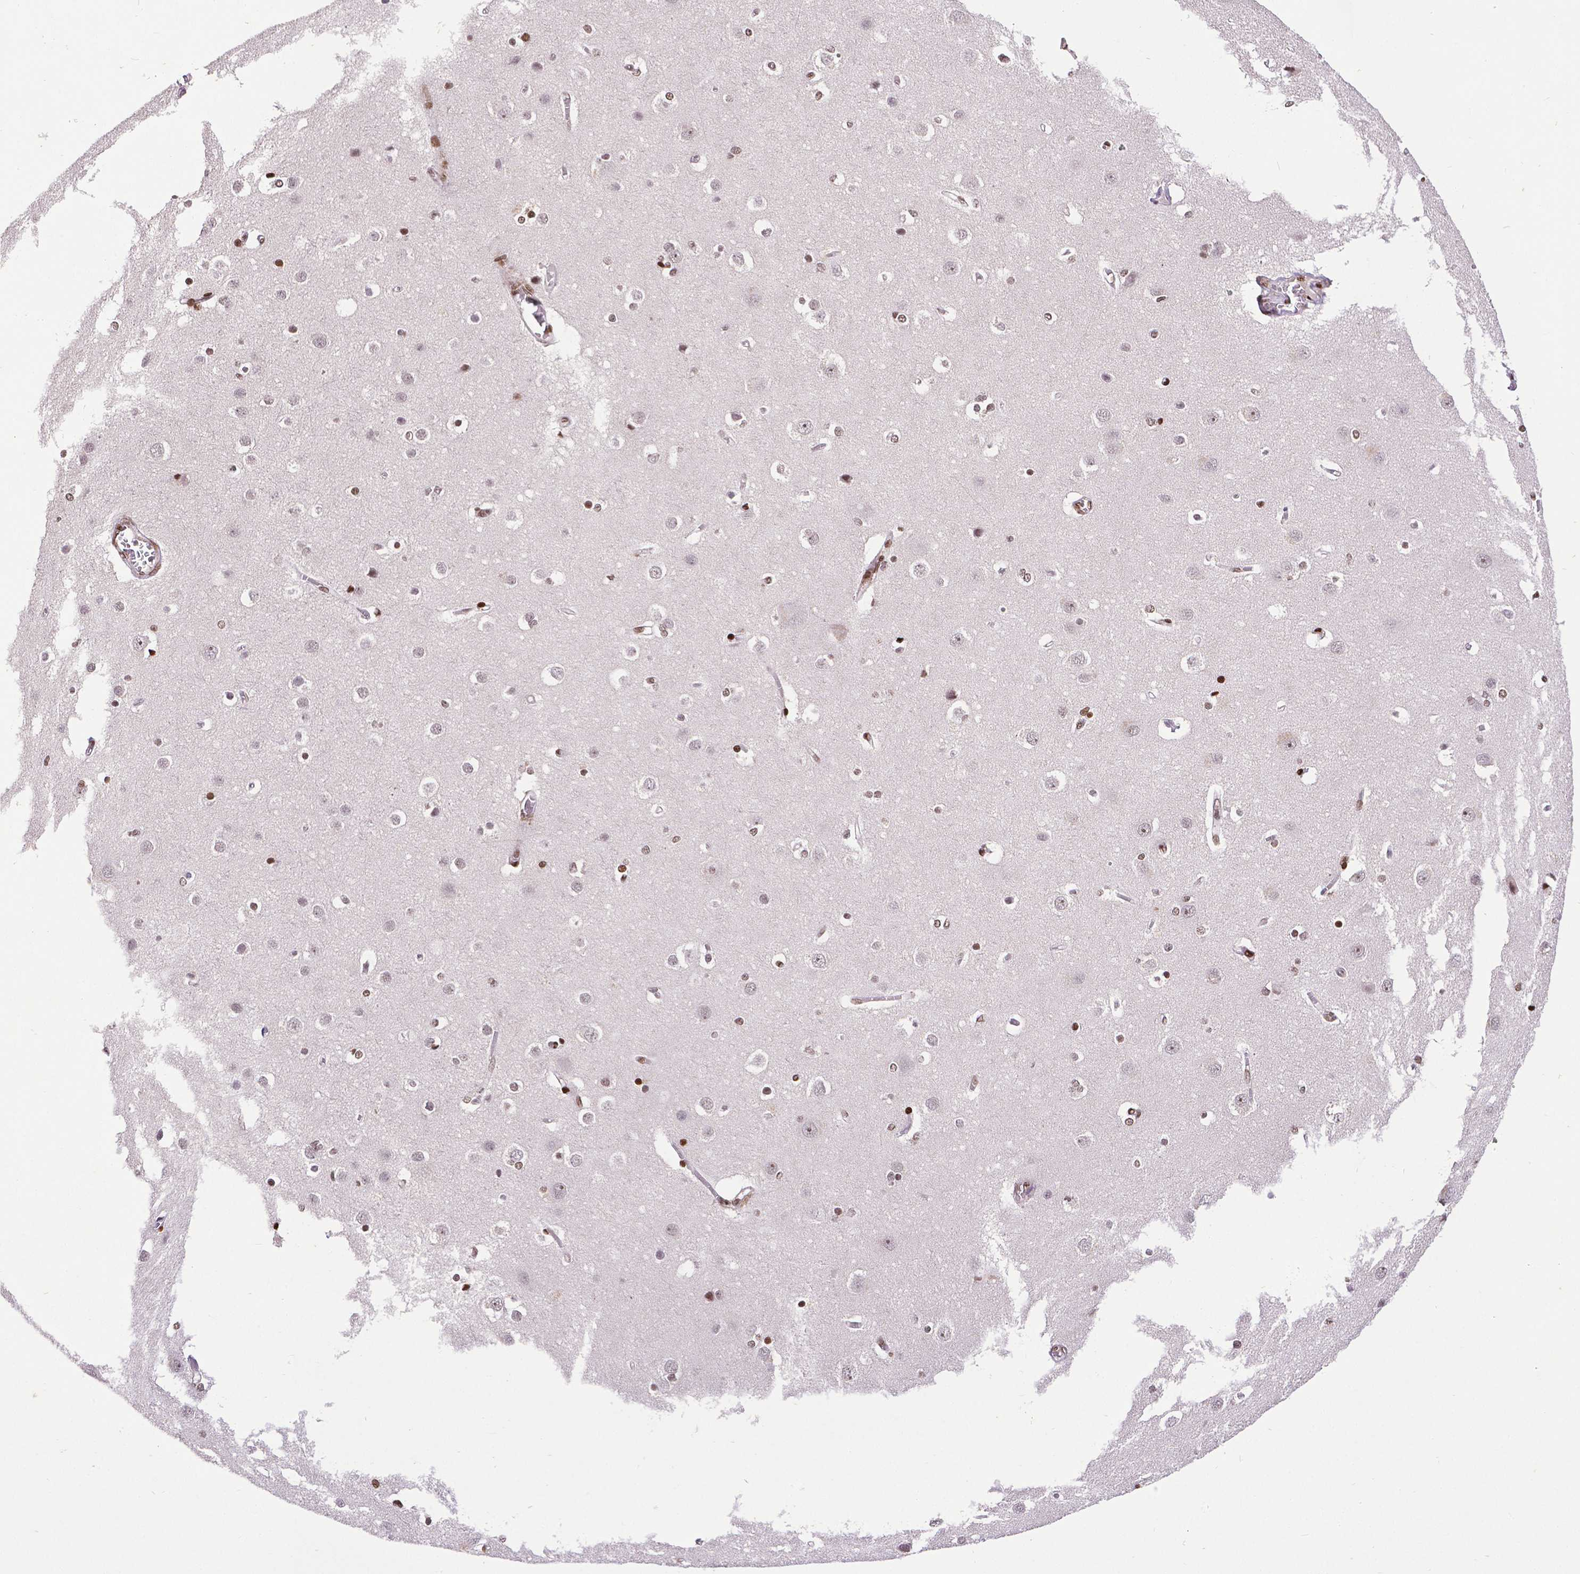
{"staining": {"intensity": "moderate", "quantity": "<25%", "location": "nuclear"}, "tissue": "cerebral cortex", "cell_type": "Endothelial cells", "image_type": "normal", "snomed": [{"axis": "morphology", "description": "Normal tissue, NOS"}, {"axis": "topography", "description": "Cerebral cortex"}], "caption": "Protein staining of unremarkable cerebral cortex shows moderate nuclear expression in about <25% of endothelial cells. (Stains: DAB (3,3'-diaminobenzidine) in brown, nuclei in blue, Microscopy: brightfield microscopy at high magnification).", "gene": "CTCF", "patient": {"sex": "male", "age": 37}}